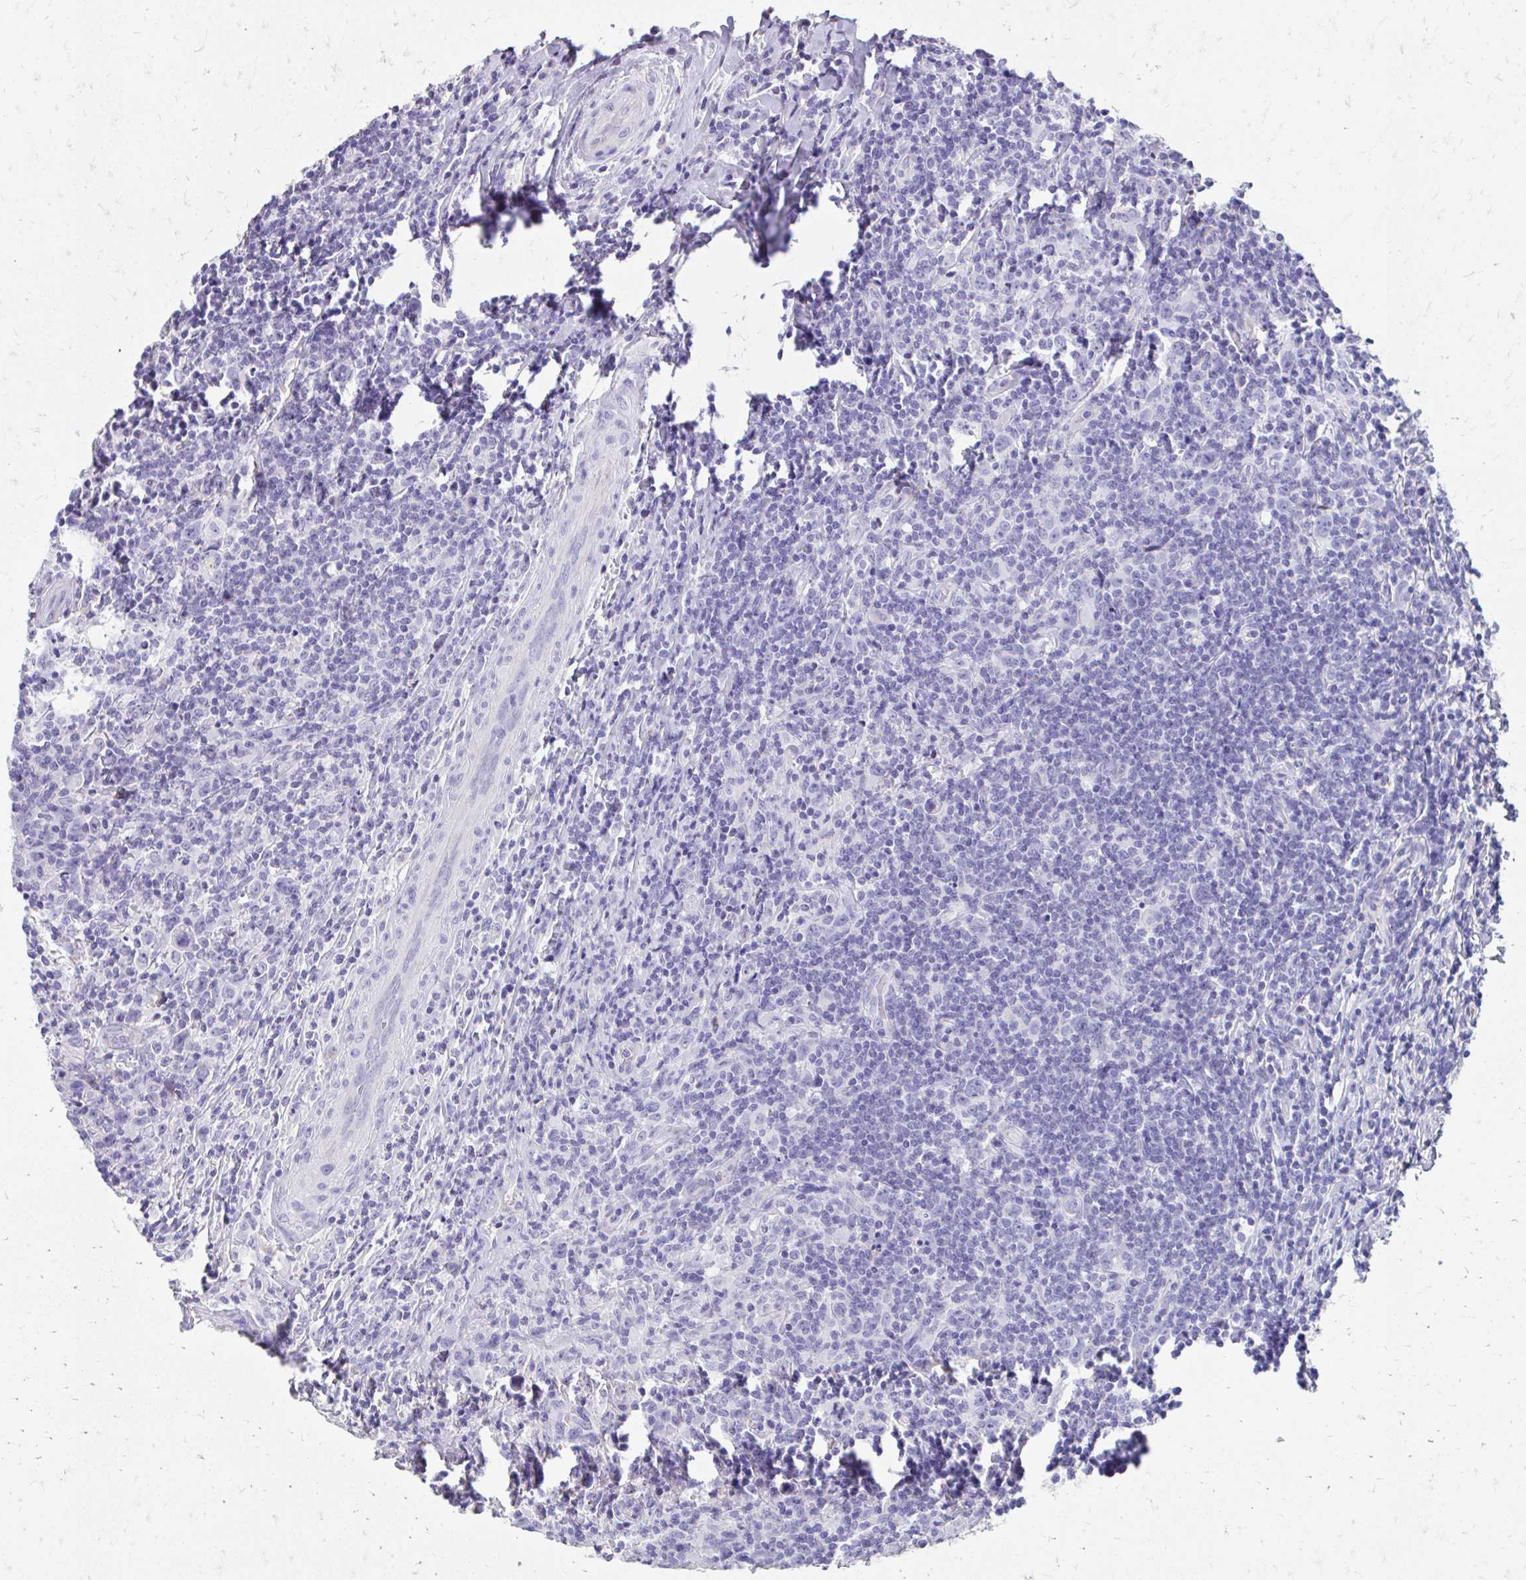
{"staining": {"intensity": "negative", "quantity": "none", "location": "none"}, "tissue": "lymphoma", "cell_type": "Tumor cells", "image_type": "cancer", "snomed": [{"axis": "morphology", "description": "Hodgkin's disease, NOS"}, {"axis": "topography", "description": "Lymph node"}], "caption": "Immunohistochemistry of lymphoma shows no expression in tumor cells.", "gene": "CFH", "patient": {"sex": "female", "age": 18}}